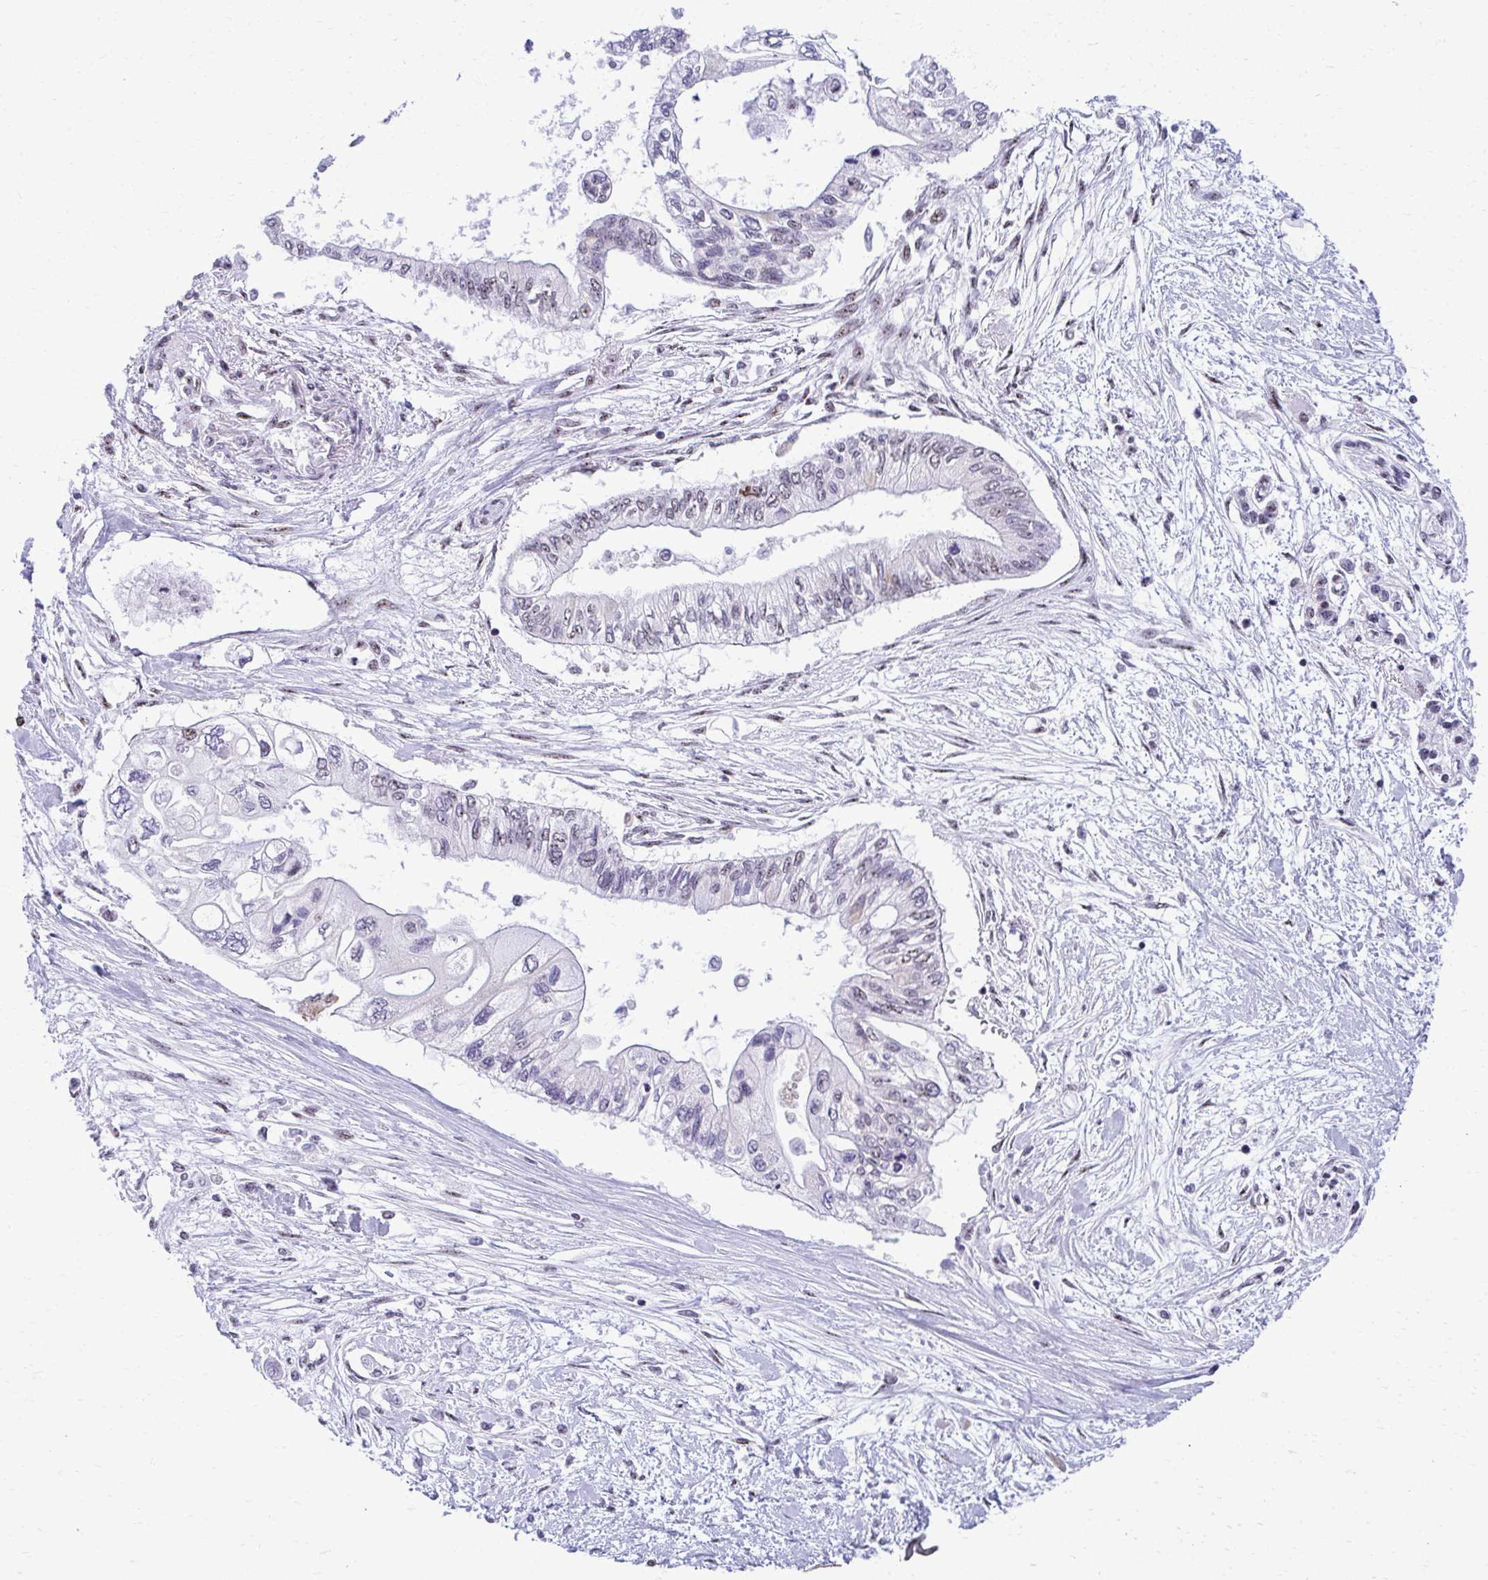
{"staining": {"intensity": "weak", "quantity": "<25%", "location": "nuclear"}, "tissue": "pancreatic cancer", "cell_type": "Tumor cells", "image_type": "cancer", "snomed": [{"axis": "morphology", "description": "Adenocarcinoma, NOS"}, {"axis": "topography", "description": "Pancreas"}], "caption": "Immunohistochemical staining of pancreatic cancer (adenocarcinoma) displays no significant expression in tumor cells.", "gene": "PELP1", "patient": {"sex": "female", "age": 77}}